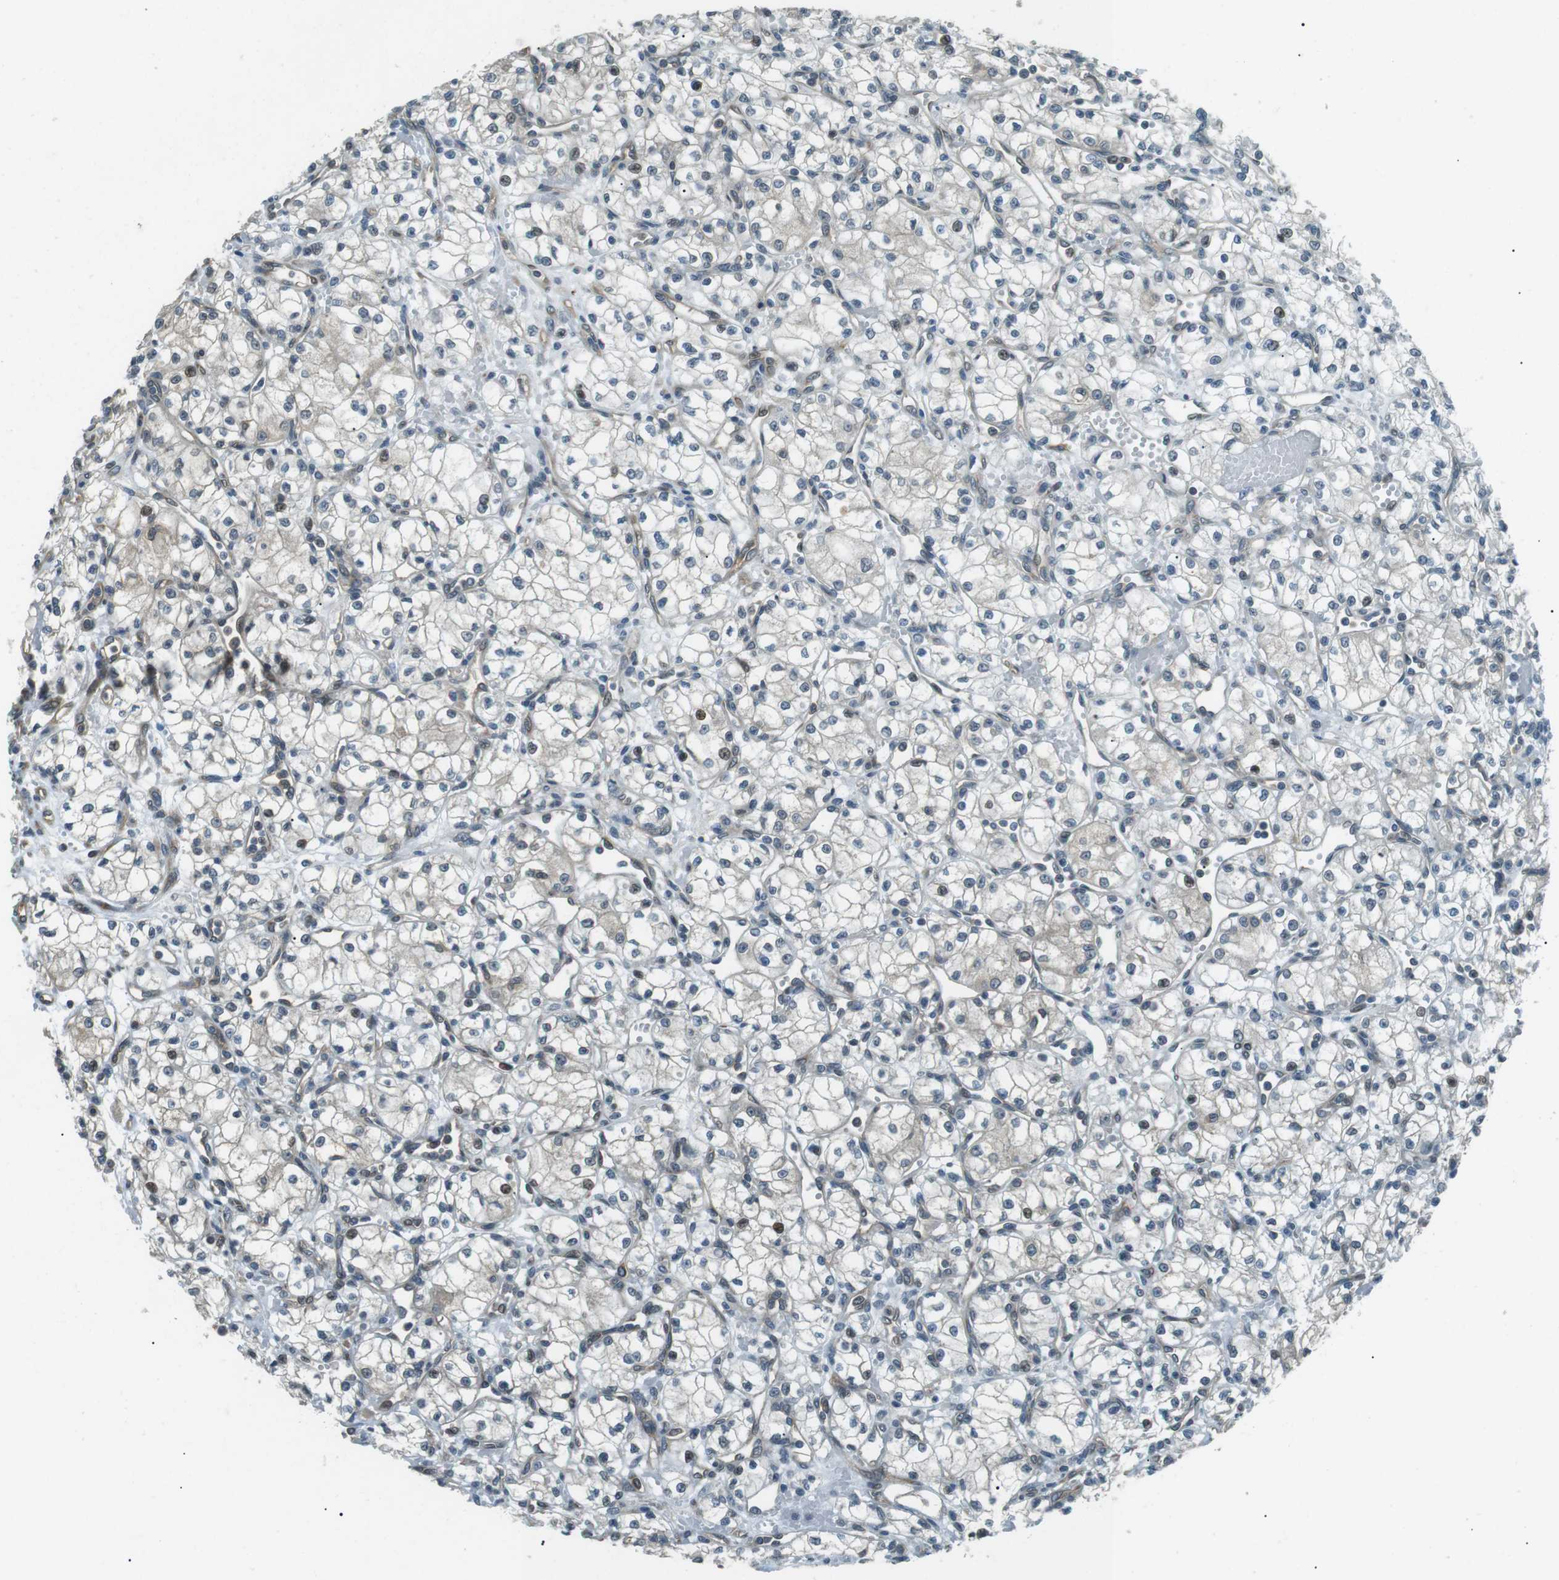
{"staining": {"intensity": "weak", "quantity": "<25%", "location": "nuclear"}, "tissue": "renal cancer", "cell_type": "Tumor cells", "image_type": "cancer", "snomed": [{"axis": "morphology", "description": "Normal tissue, NOS"}, {"axis": "morphology", "description": "Adenocarcinoma, NOS"}, {"axis": "topography", "description": "Kidney"}], "caption": "An immunohistochemistry (IHC) micrograph of renal cancer (adenocarcinoma) is shown. There is no staining in tumor cells of renal cancer (adenocarcinoma).", "gene": "TMEM74", "patient": {"sex": "male", "age": 59}}